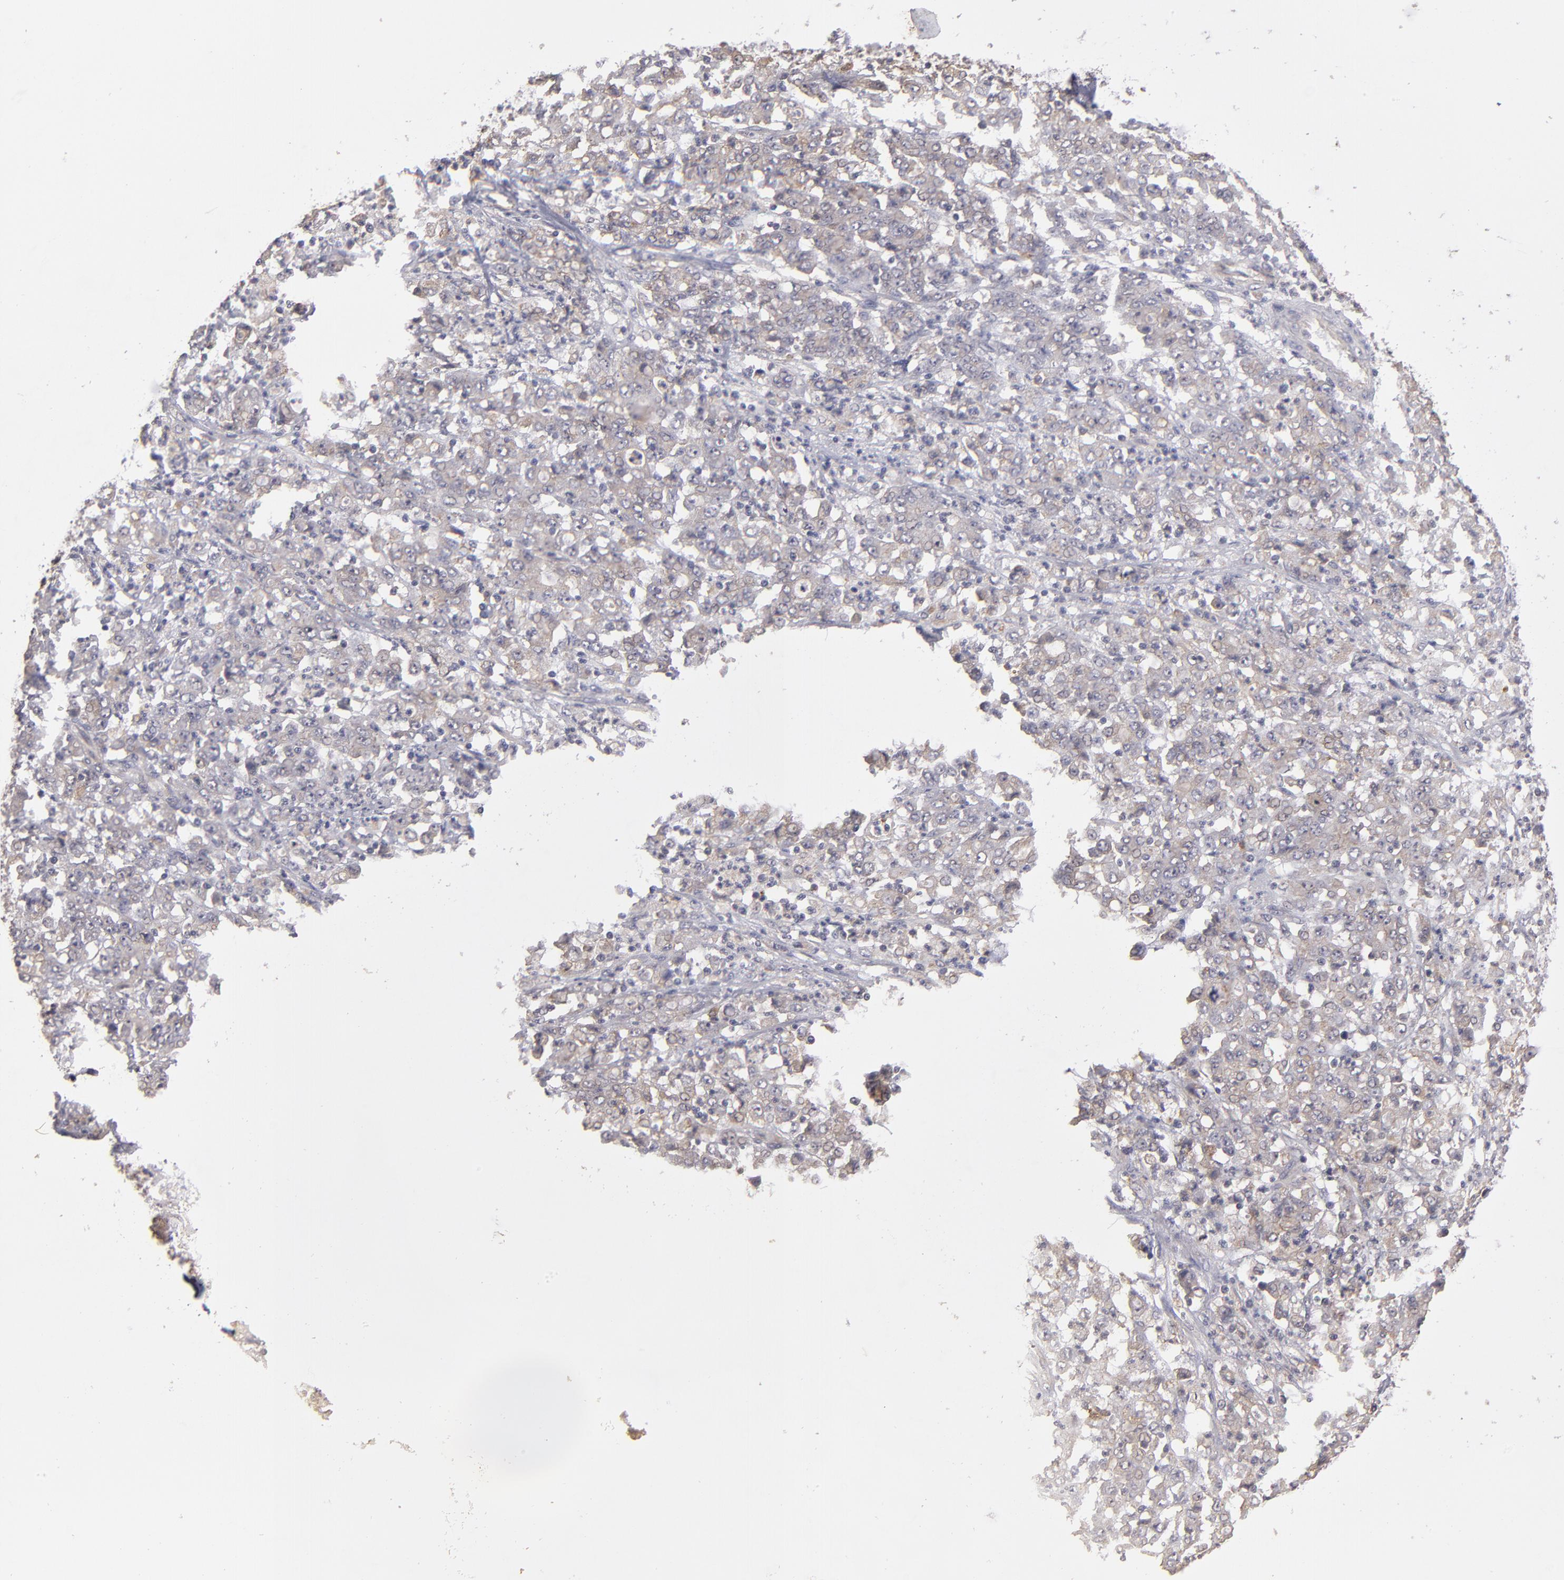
{"staining": {"intensity": "weak", "quantity": "25%-75%", "location": "cytoplasmic/membranous"}, "tissue": "stomach cancer", "cell_type": "Tumor cells", "image_type": "cancer", "snomed": [{"axis": "morphology", "description": "Adenocarcinoma, NOS"}, {"axis": "topography", "description": "Stomach, lower"}], "caption": "Tumor cells exhibit low levels of weak cytoplasmic/membranous positivity in approximately 25%-75% of cells in human adenocarcinoma (stomach).", "gene": "CTSO", "patient": {"sex": "female", "age": 71}}